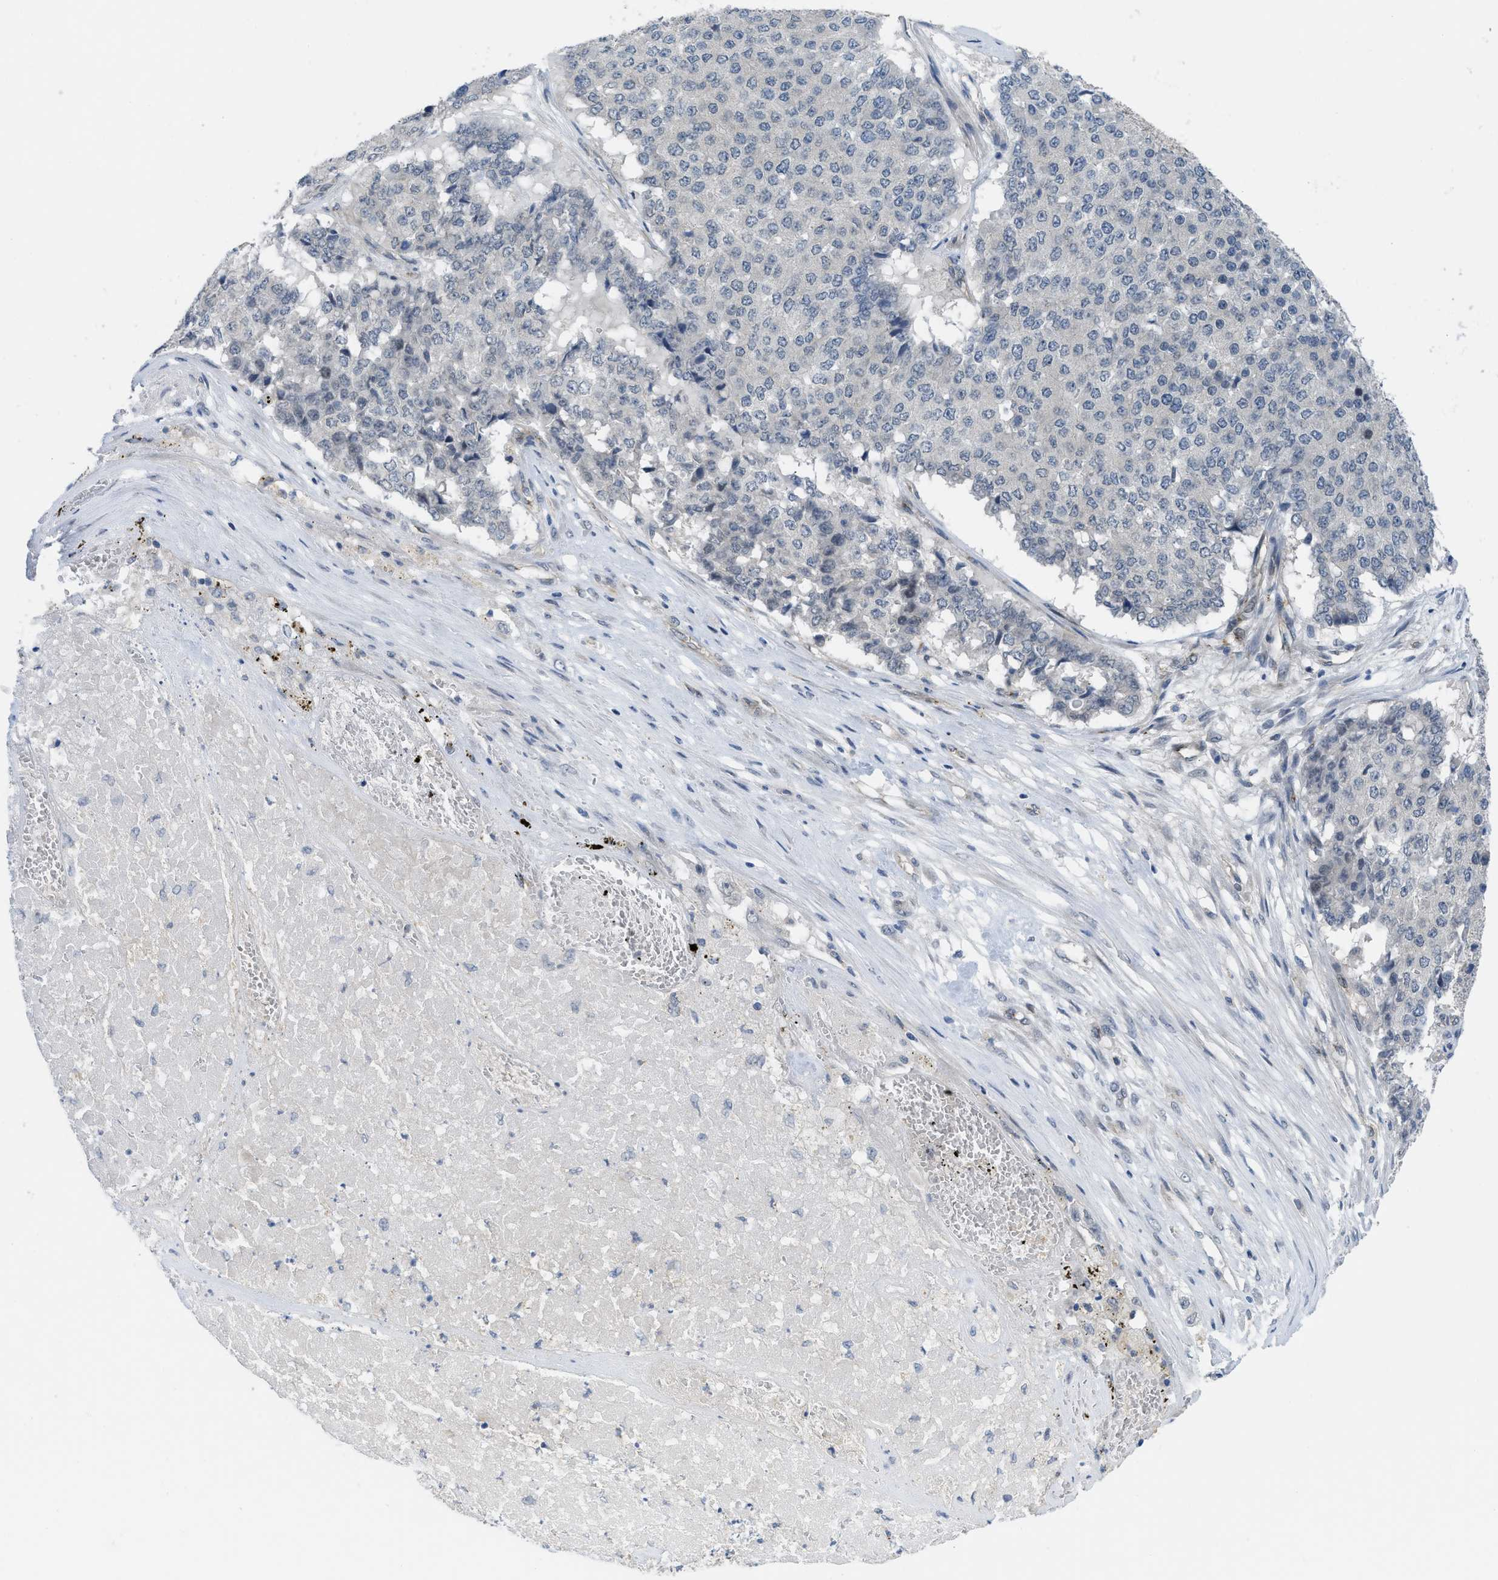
{"staining": {"intensity": "negative", "quantity": "none", "location": "none"}, "tissue": "pancreatic cancer", "cell_type": "Tumor cells", "image_type": "cancer", "snomed": [{"axis": "morphology", "description": "Adenocarcinoma, NOS"}, {"axis": "topography", "description": "Pancreas"}], "caption": "The image exhibits no significant expression in tumor cells of pancreatic cancer (adenocarcinoma). (Brightfield microscopy of DAB immunohistochemistry at high magnification).", "gene": "TNFAIP1", "patient": {"sex": "male", "age": 50}}